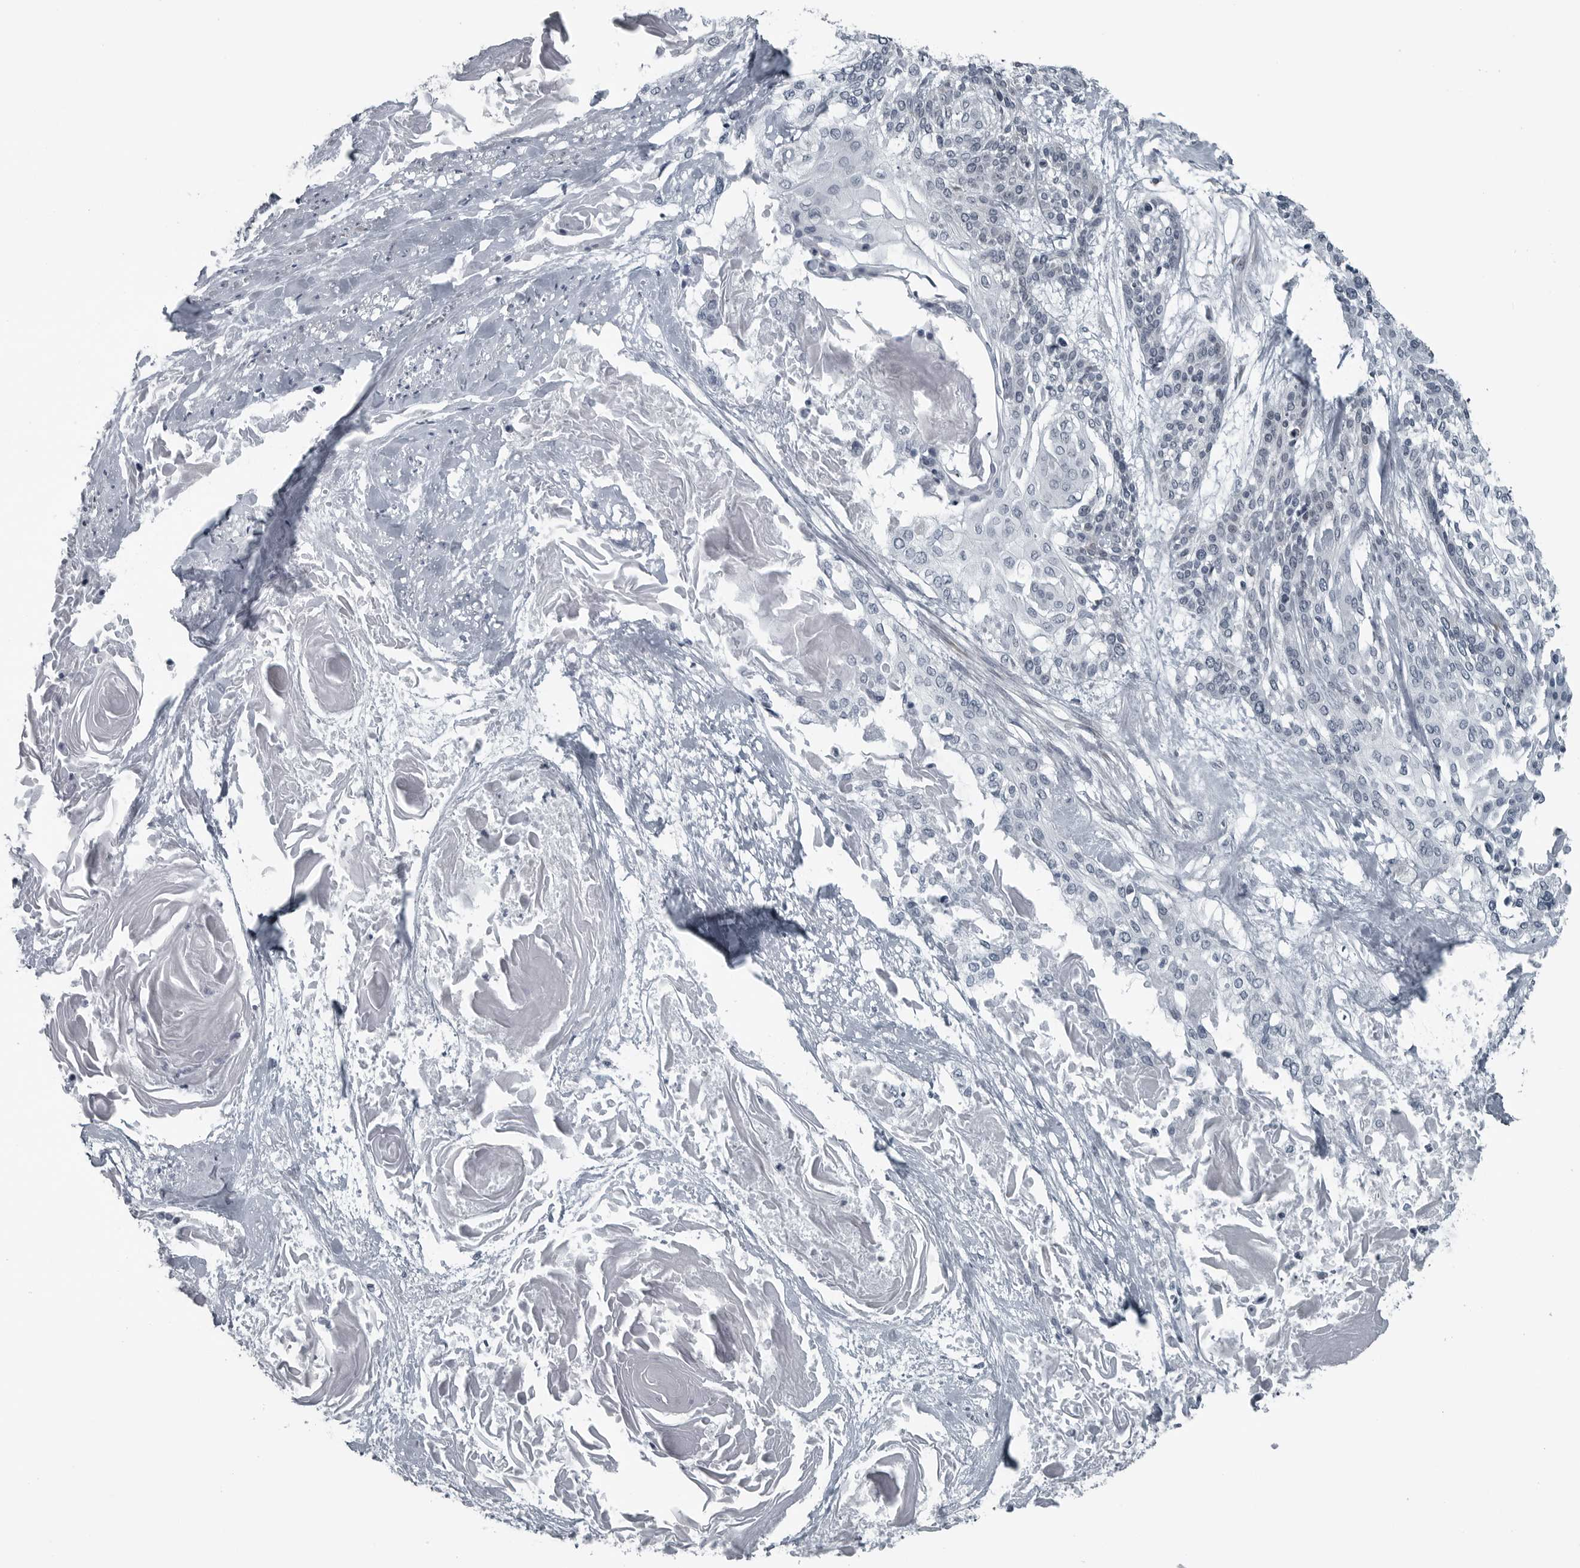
{"staining": {"intensity": "negative", "quantity": "none", "location": "none"}, "tissue": "cervical cancer", "cell_type": "Tumor cells", "image_type": "cancer", "snomed": [{"axis": "morphology", "description": "Squamous cell carcinoma, NOS"}, {"axis": "topography", "description": "Cervix"}], "caption": "High power microscopy photomicrograph of an immunohistochemistry image of squamous cell carcinoma (cervical), revealing no significant positivity in tumor cells. The staining was performed using DAB to visualize the protein expression in brown, while the nuclei were stained in blue with hematoxylin (Magnification: 20x).", "gene": "DNAAF11", "patient": {"sex": "female", "age": 57}}